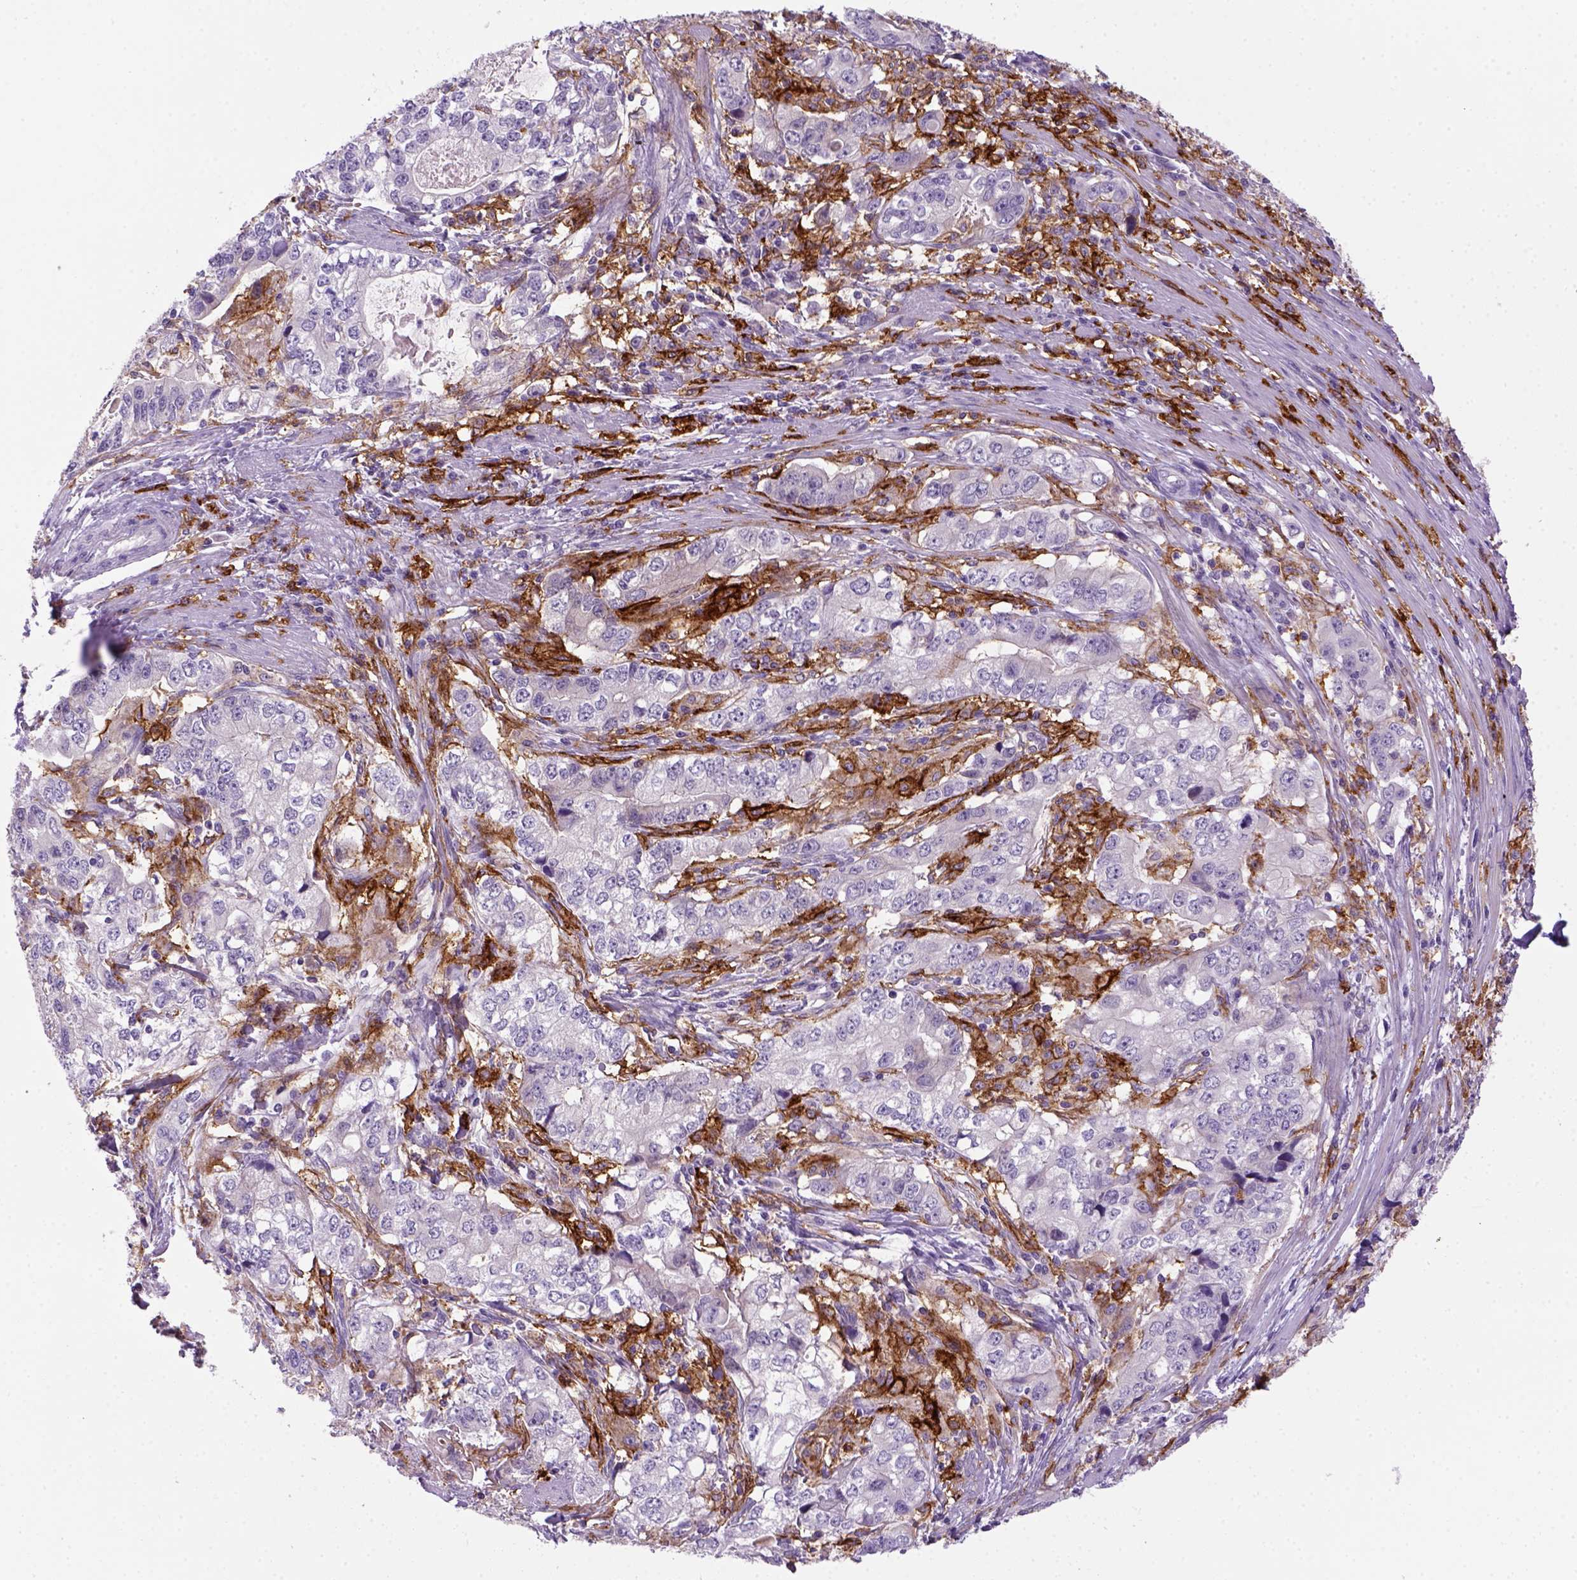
{"staining": {"intensity": "negative", "quantity": "none", "location": "none"}, "tissue": "stomach cancer", "cell_type": "Tumor cells", "image_type": "cancer", "snomed": [{"axis": "morphology", "description": "Adenocarcinoma, NOS"}, {"axis": "topography", "description": "Stomach, lower"}], "caption": "Immunohistochemical staining of human stomach adenocarcinoma exhibits no significant staining in tumor cells. (Brightfield microscopy of DAB (3,3'-diaminobenzidine) immunohistochemistry at high magnification).", "gene": "CD14", "patient": {"sex": "female", "age": 72}}